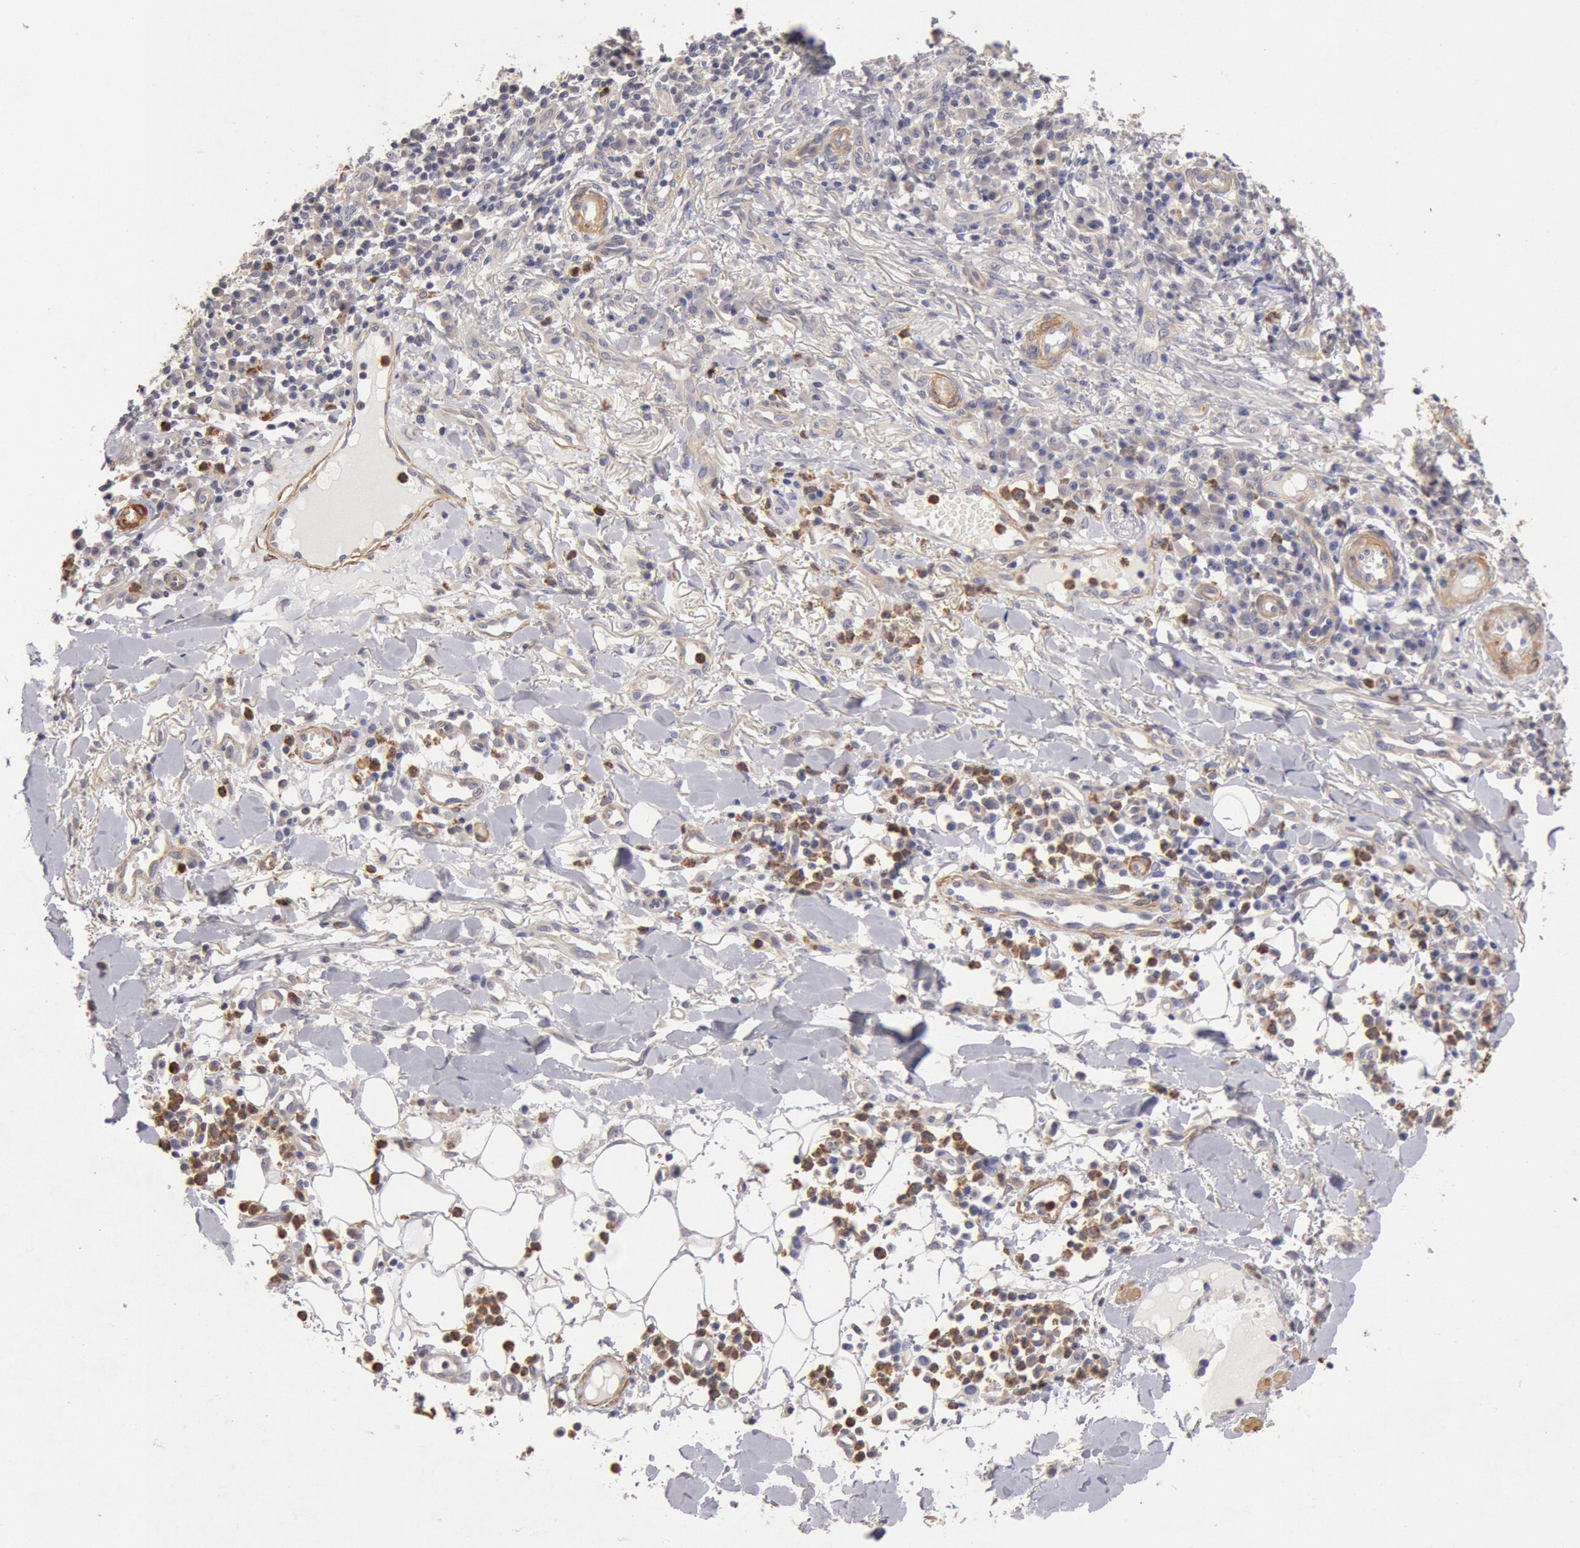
{"staining": {"intensity": "negative", "quantity": "none", "location": "none"}, "tissue": "skin cancer", "cell_type": "Tumor cells", "image_type": "cancer", "snomed": [{"axis": "morphology", "description": "Squamous cell carcinoma, NOS"}, {"axis": "topography", "description": "Skin"}], "caption": "The immunohistochemistry photomicrograph has no significant staining in tumor cells of skin cancer (squamous cell carcinoma) tissue.", "gene": "TMED8", "patient": {"sex": "female", "age": 89}}